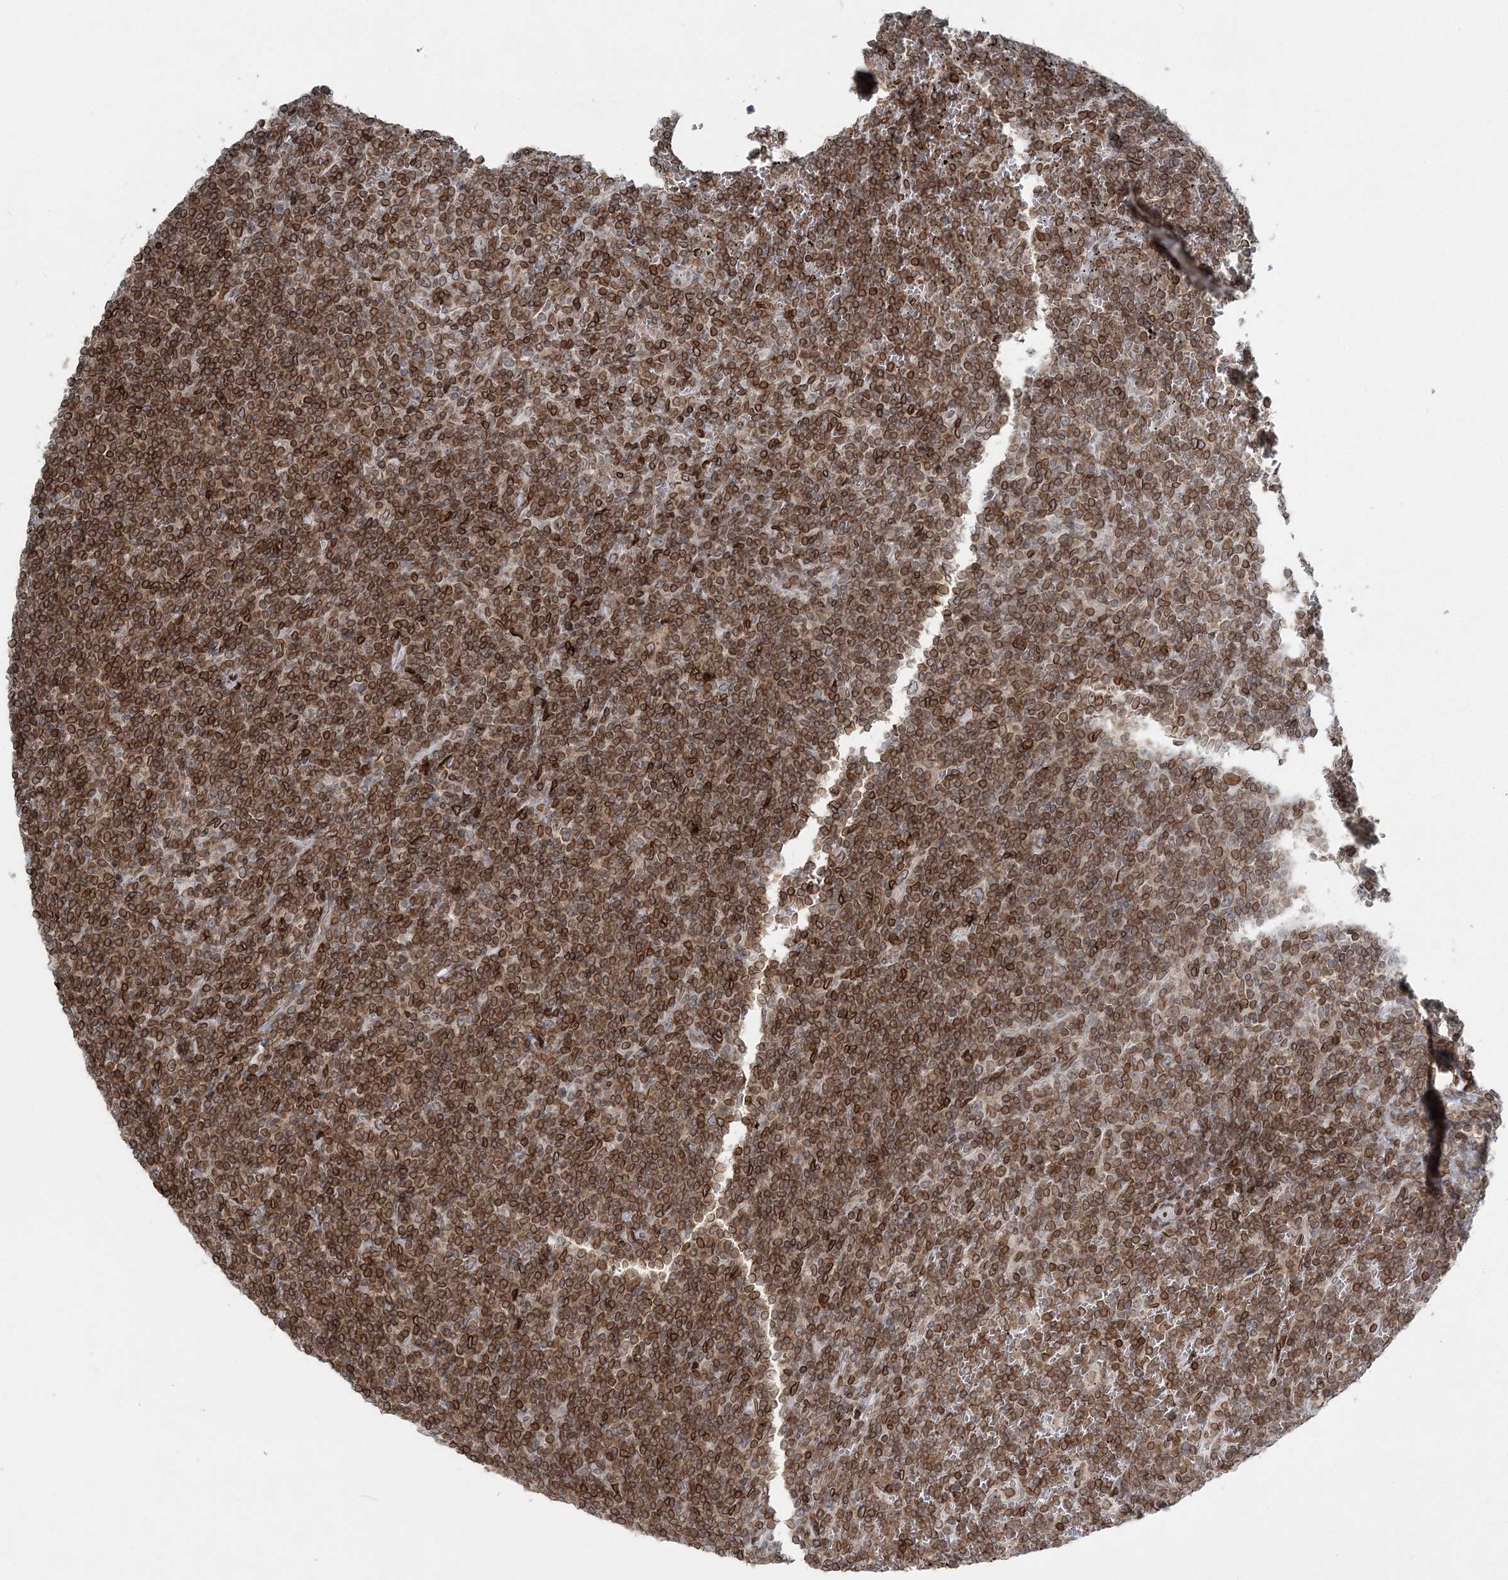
{"staining": {"intensity": "moderate", "quantity": ">75%", "location": "cytoplasmic/membranous,nuclear"}, "tissue": "lymphoma", "cell_type": "Tumor cells", "image_type": "cancer", "snomed": [{"axis": "morphology", "description": "Malignant lymphoma, non-Hodgkin's type, Low grade"}, {"axis": "topography", "description": "Spleen"}], "caption": "Immunohistochemistry of lymphoma displays medium levels of moderate cytoplasmic/membranous and nuclear expression in approximately >75% of tumor cells.", "gene": "GJD4", "patient": {"sex": "female", "age": 19}}